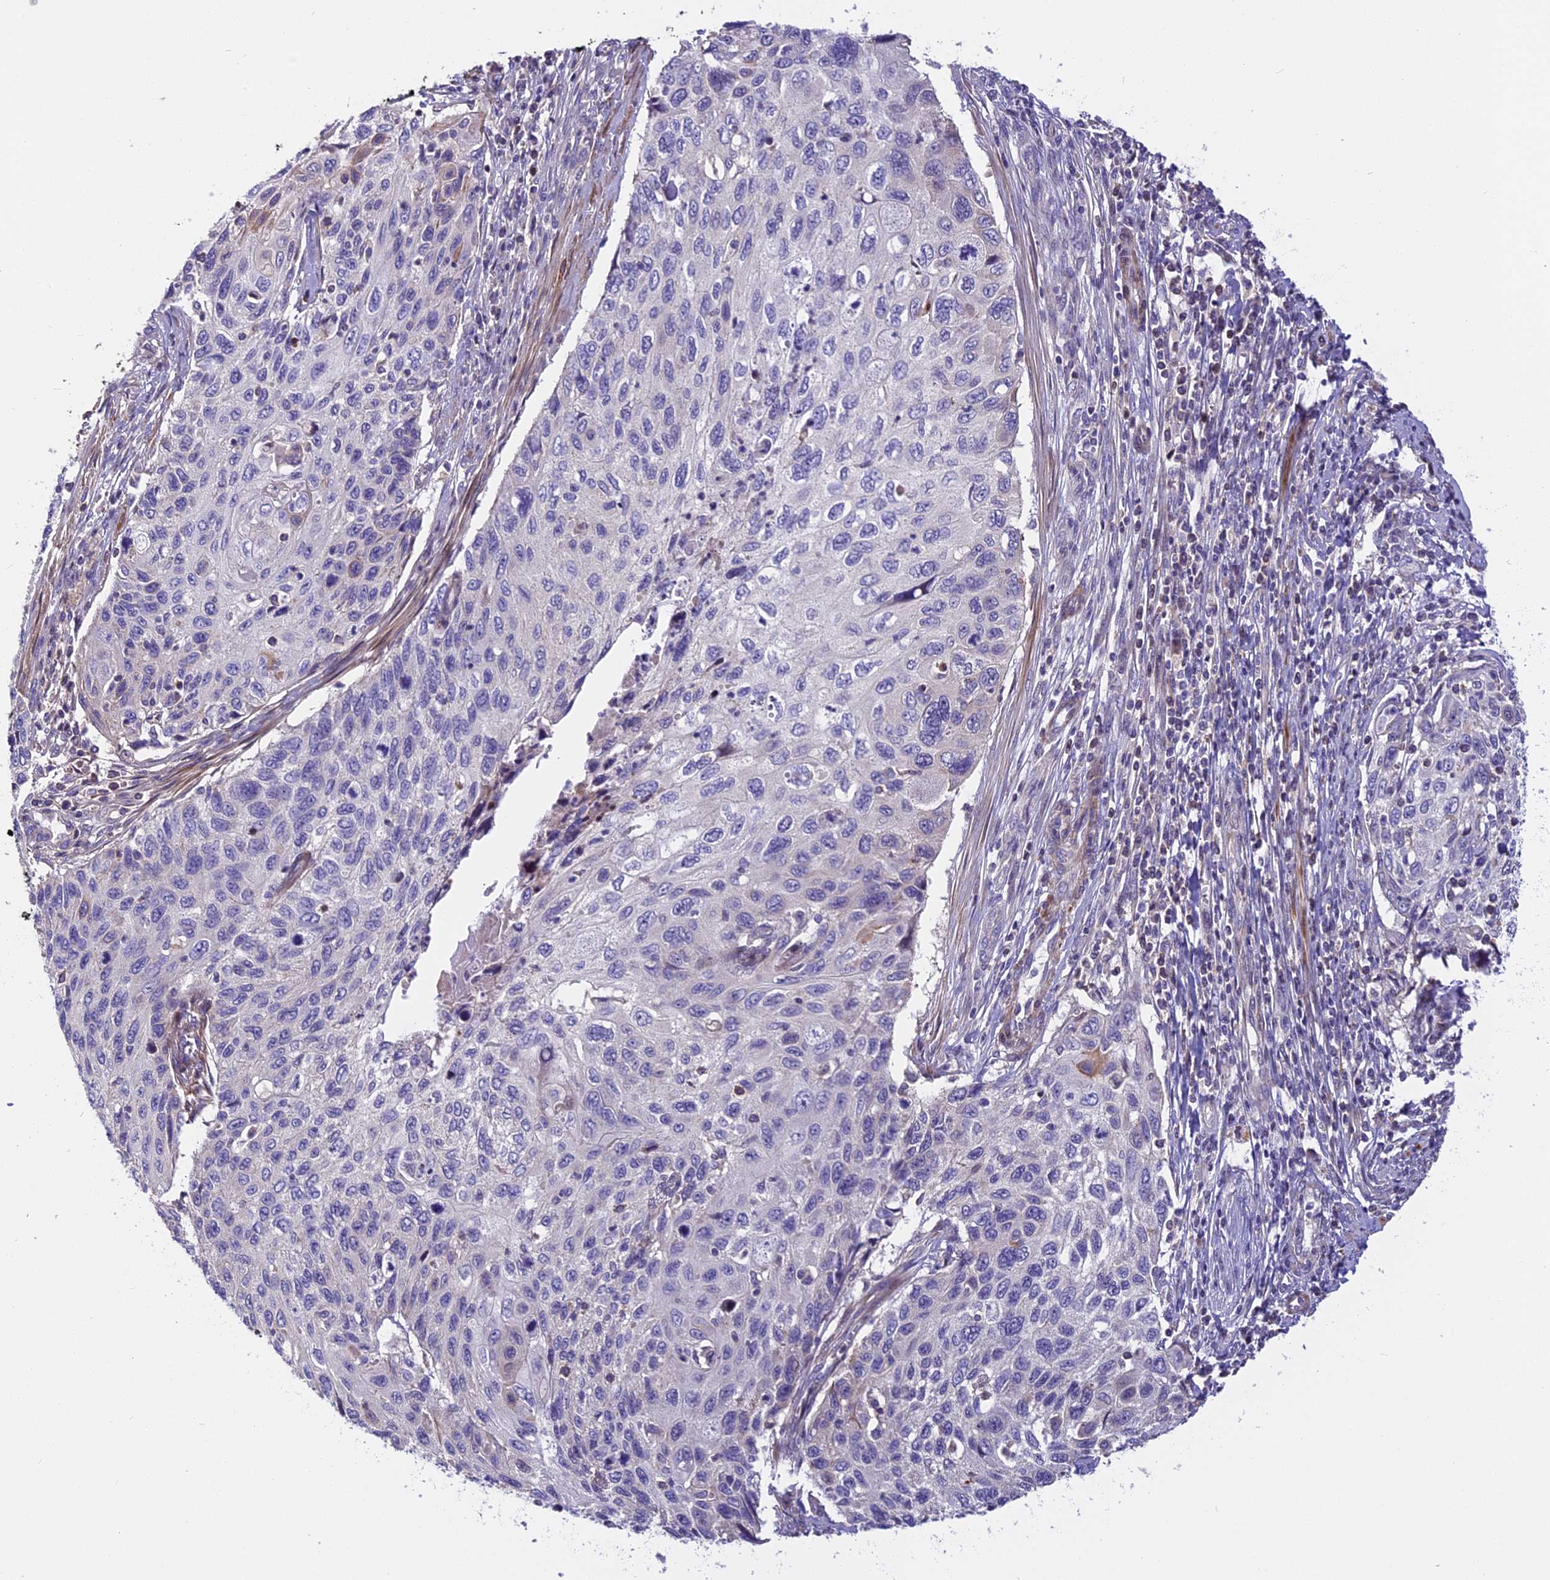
{"staining": {"intensity": "negative", "quantity": "none", "location": "none"}, "tissue": "cervical cancer", "cell_type": "Tumor cells", "image_type": "cancer", "snomed": [{"axis": "morphology", "description": "Squamous cell carcinoma, NOS"}, {"axis": "topography", "description": "Cervix"}], "caption": "There is no significant positivity in tumor cells of squamous cell carcinoma (cervical).", "gene": "FAM98C", "patient": {"sex": "female", "age": 70}}